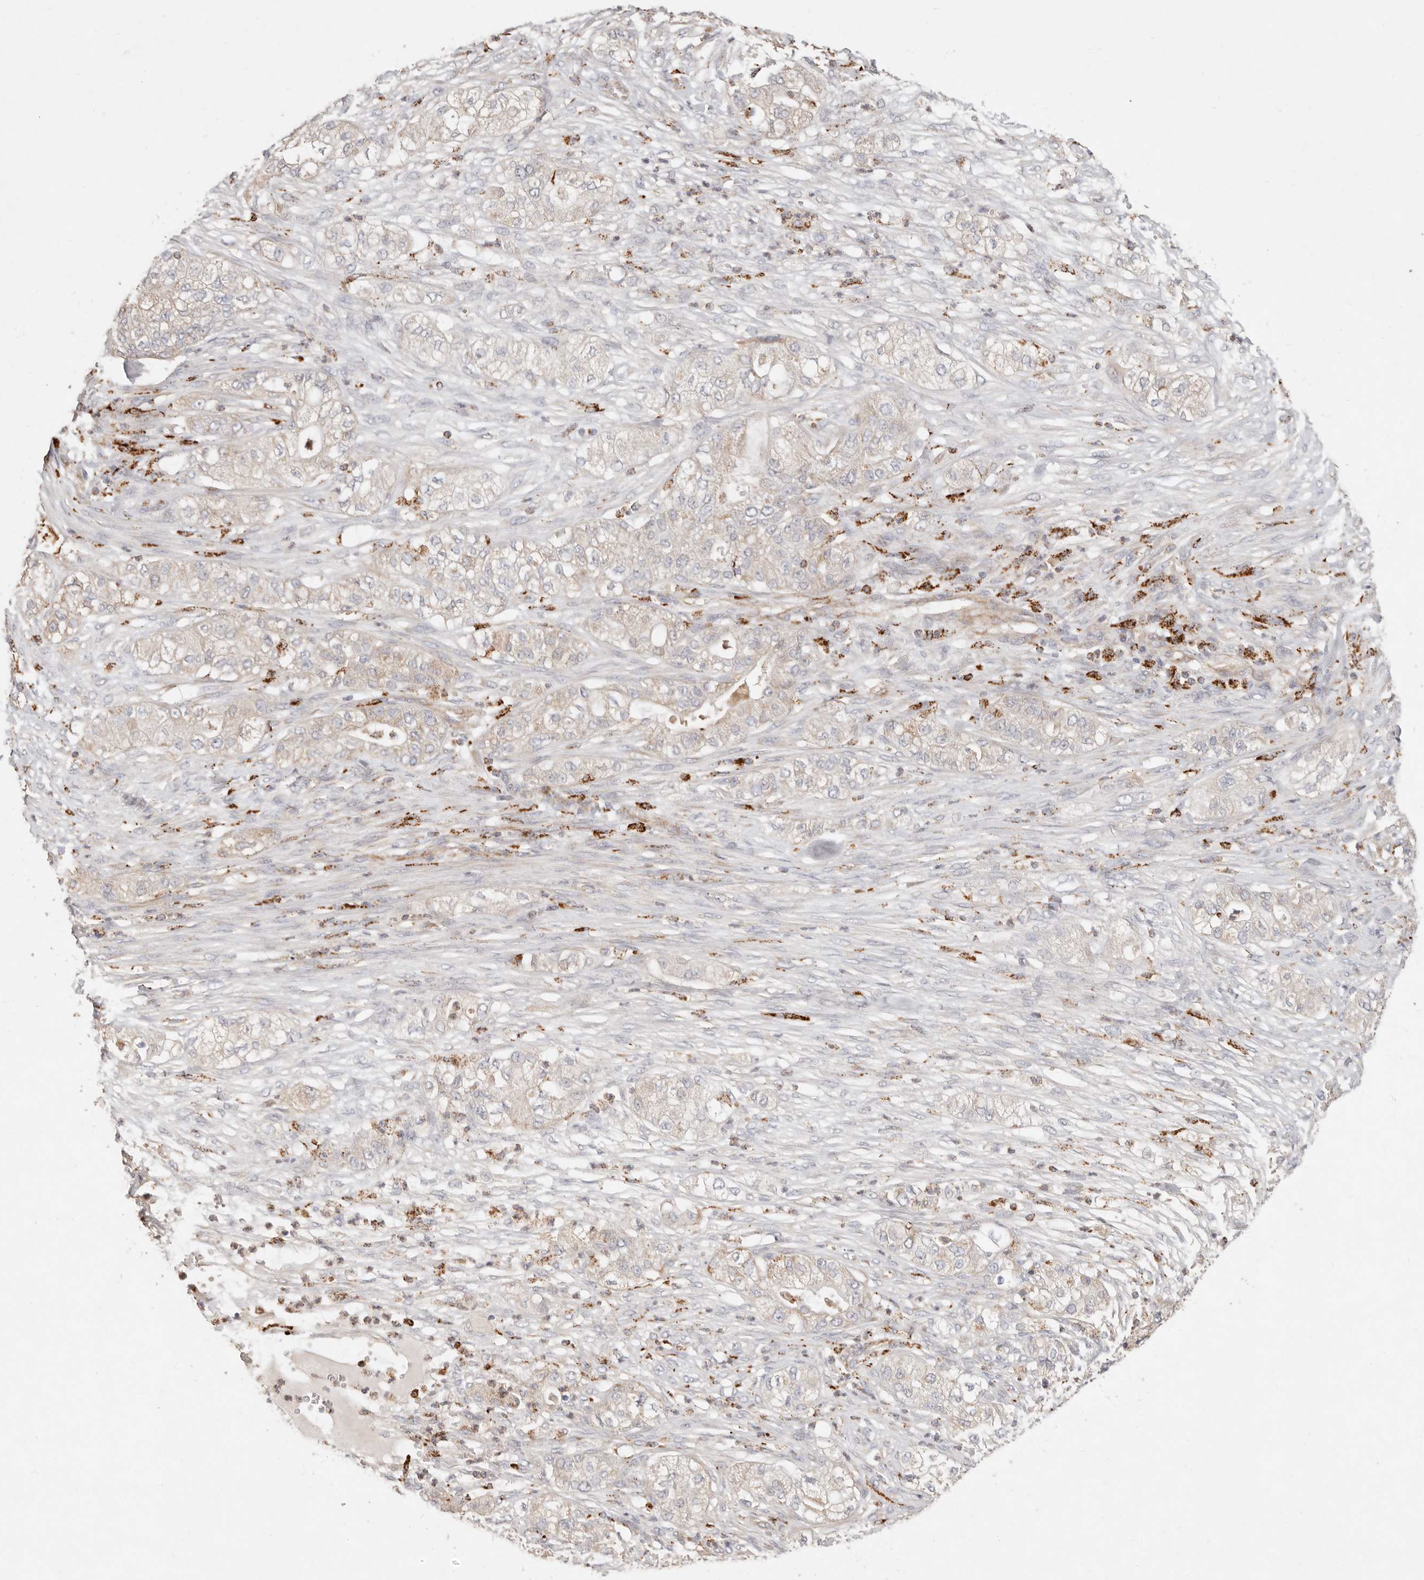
{"staining": {"intensity": "weak", "quantity": "<25%", "location": "cytoplasmic/membranous"}, "tissue": "pancreatic cancer", "cell_type": "Tumor cells", "image_type": "cancer", "snomed": [{"axis": "morphology", "description": "Adenocarcinoma, NOS"}, {"axis": "topography", "description": "Pancreas"}], "caption": "Immunohistochemical staining of human pancreatic cancer (adenocarcinoma) shows no significant expression in tumor cells.", "gene": "ARHGEF10L", "patient": {"sex": "female", "age": 78}}